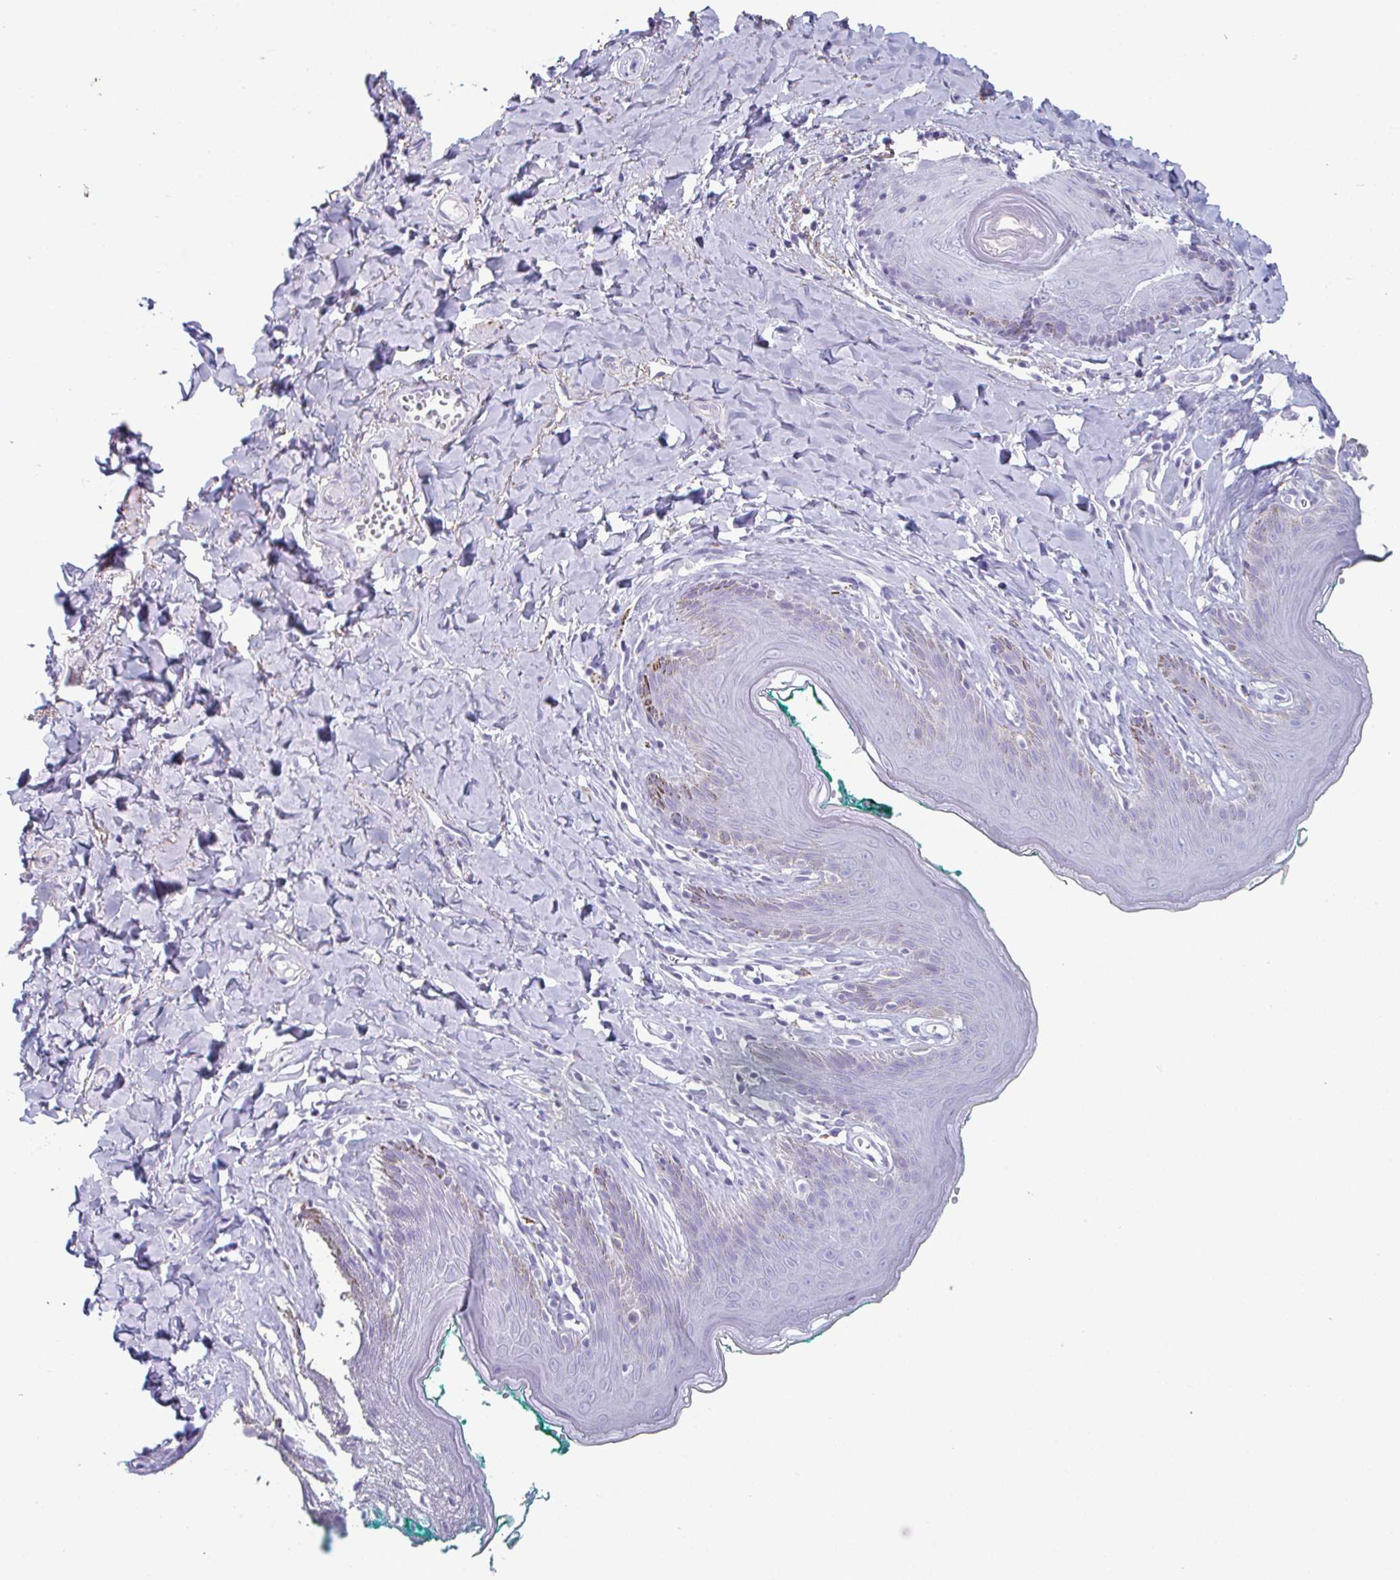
{"staining": {"intensity": "negative", "quantity": "none", "location": "none"}, "tissue": "skin", "cell_type": "Epidermal cells", "image_type": "normal", "snomed": [{"axis": "morphology", "description": "Normal tissue, NOS"}, {"axis": "topography", "description": "Vulva"}, {"axis": "topography", "description": "Peripheral nerve tissue"}], "caption": "DAB immunohistochemical staining of normal skin shows no significant expression in epidermal cells.", "gene": "CREG2", "patient": {"sex": "female", "age": 66}}